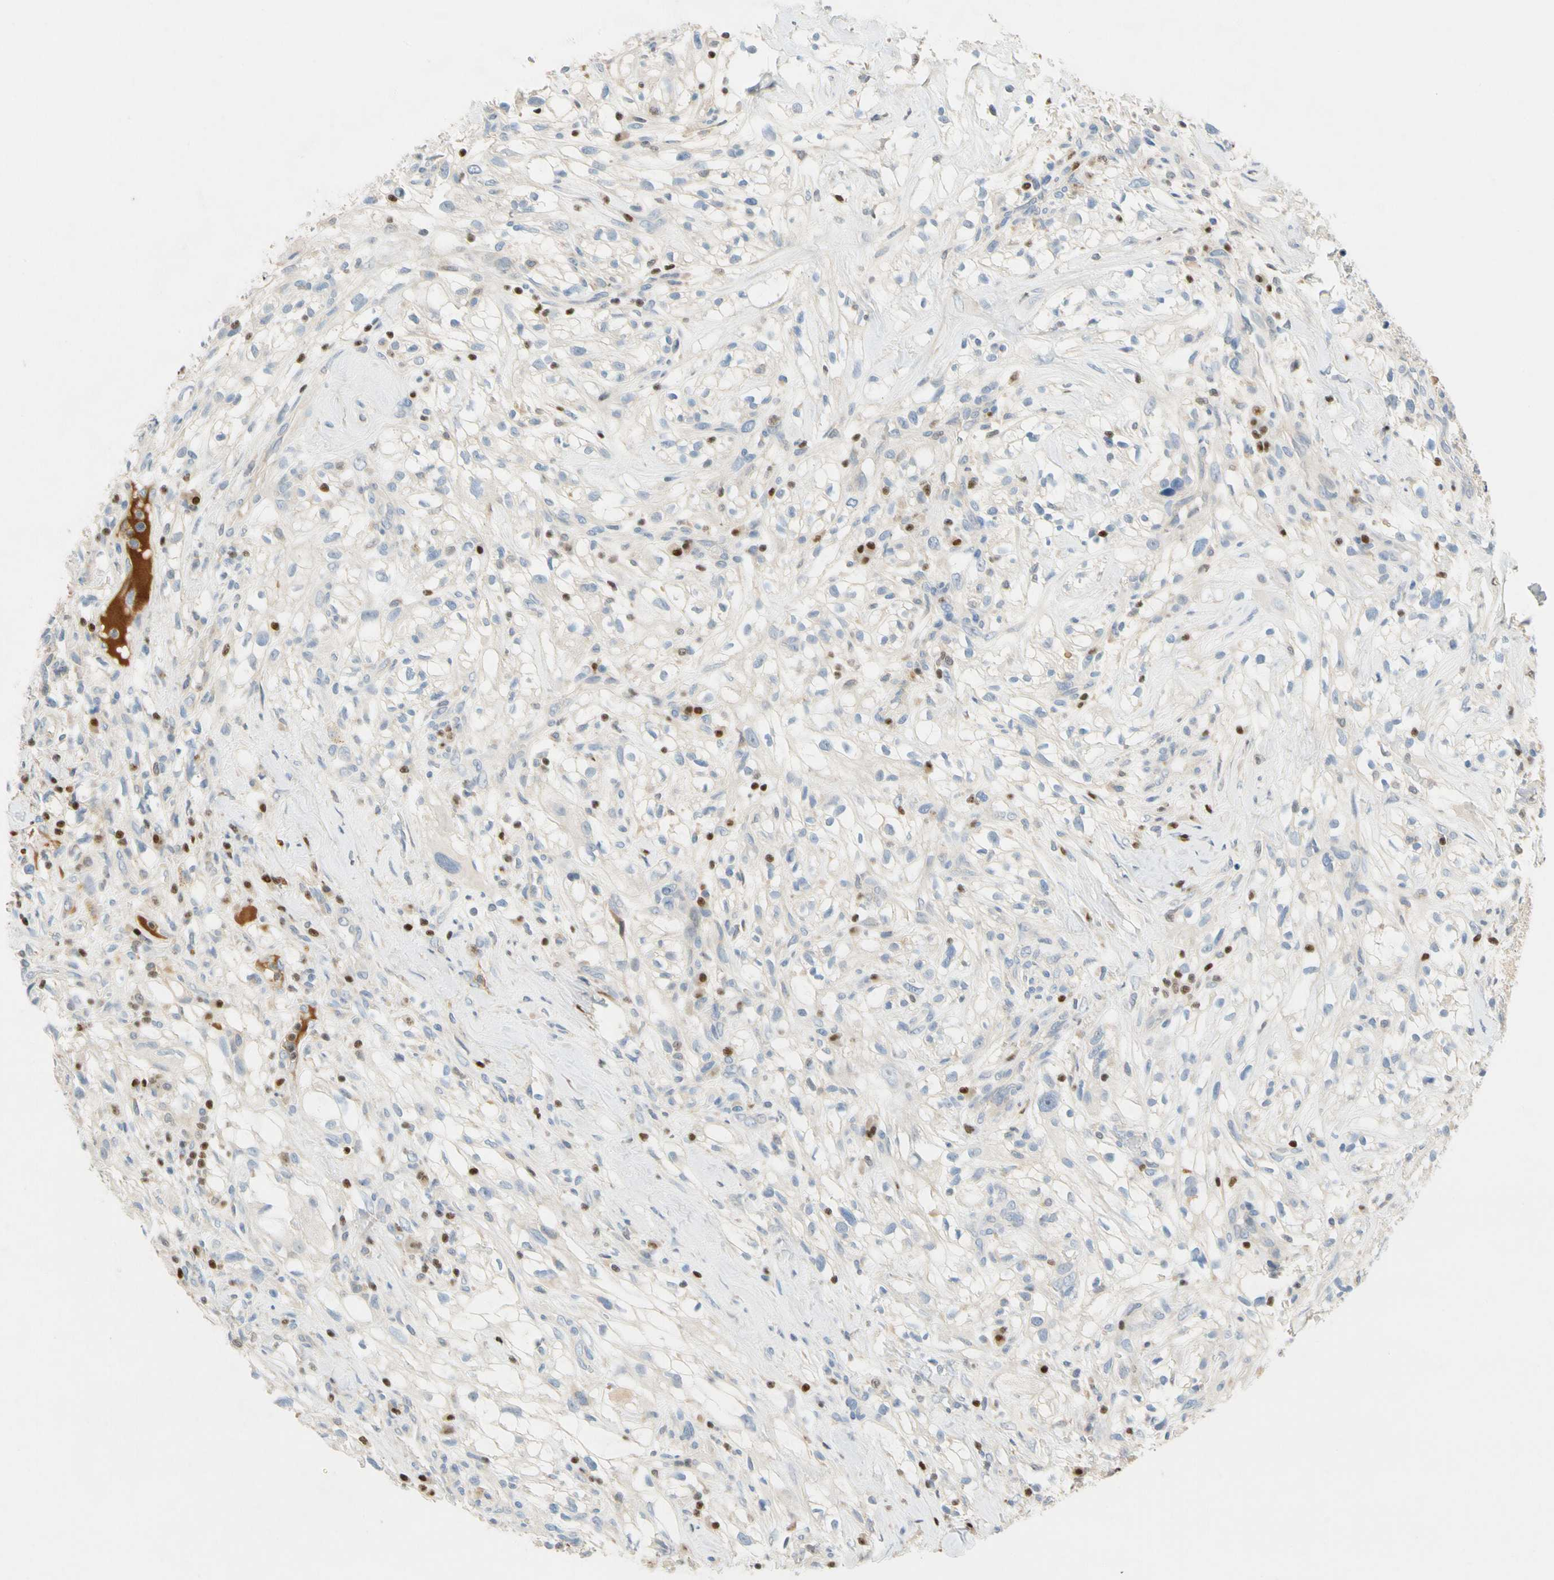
{"staining": {"intensity": "negative", "quantity": "none", "location": "none"}, "tissue": "renal cancer", "cell_type": "Tumor cells", "image_type": "cancer", "snomed": [{"axis": "morphology", "description": "Adenocarcinoma, NOS"}, {"axis": "topography", "description": "Kidney"}], "caption": "This is an immunohistochemistry (IHC) photomicrograph of renal cancer. There is no staining in tumor cells.", "gene": "SP140", "patient": {"sex": "female", "age": 60}}